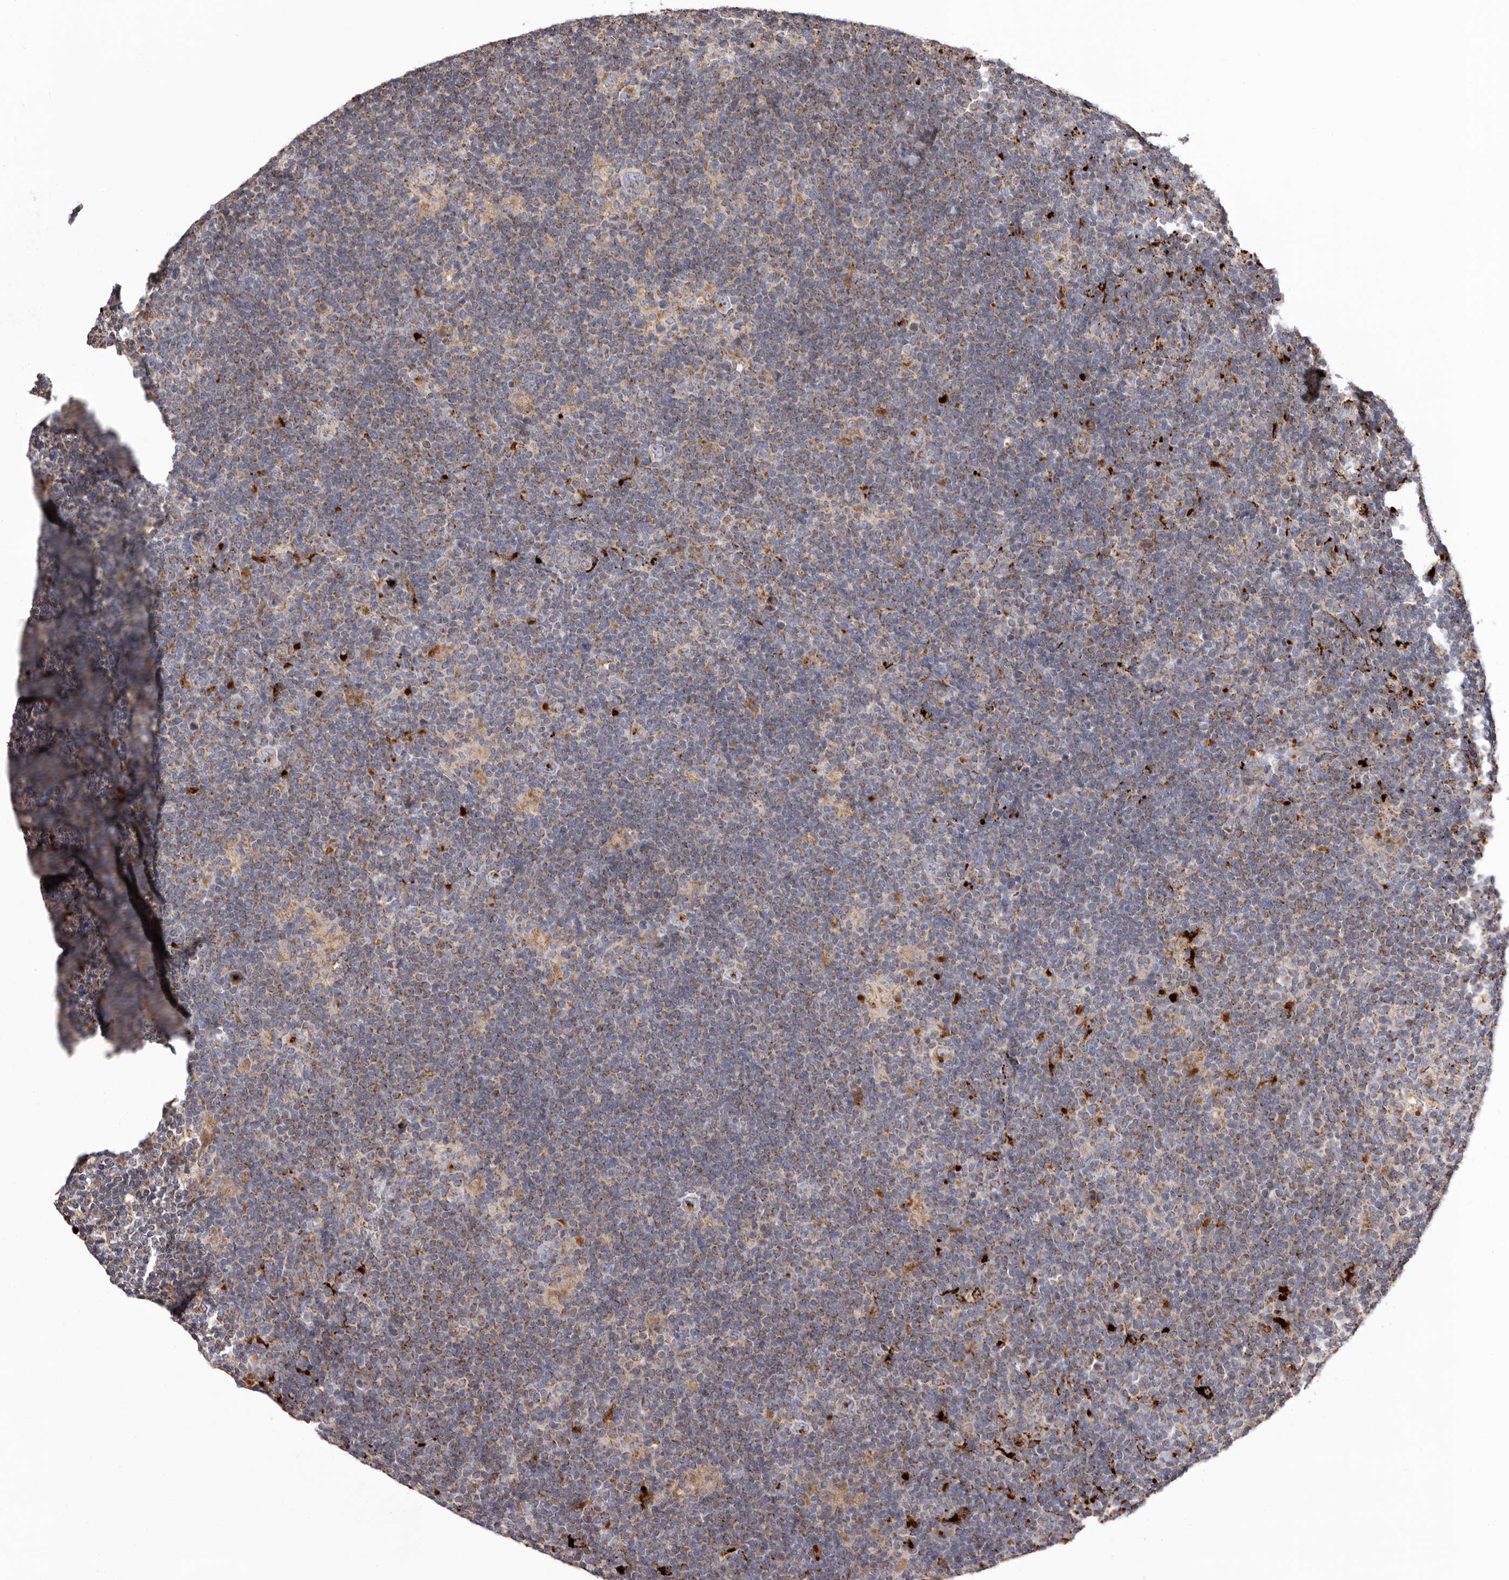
{"staining": {"intensity": "strong", "quantity": "25%-75%", "location": "cytoplasmic/membranous"}, "tissue": "lymphoma", "cell_type": "Tumor cells", "image_type": "cancer", "snomed": [{"axis": "morphology", "description": "Hodgkin's disease, NOS"}, {"axis": "topography", "description": "Lymph node"}], "caption": "Brown immunohistochemical staining in human Hodgkin's disease shows strong cytoplasmic/membranous staining in approximately 25%-75% of tumor cells.", "gene": "MECR", "patient": {"sex": "female", "age": 57}}